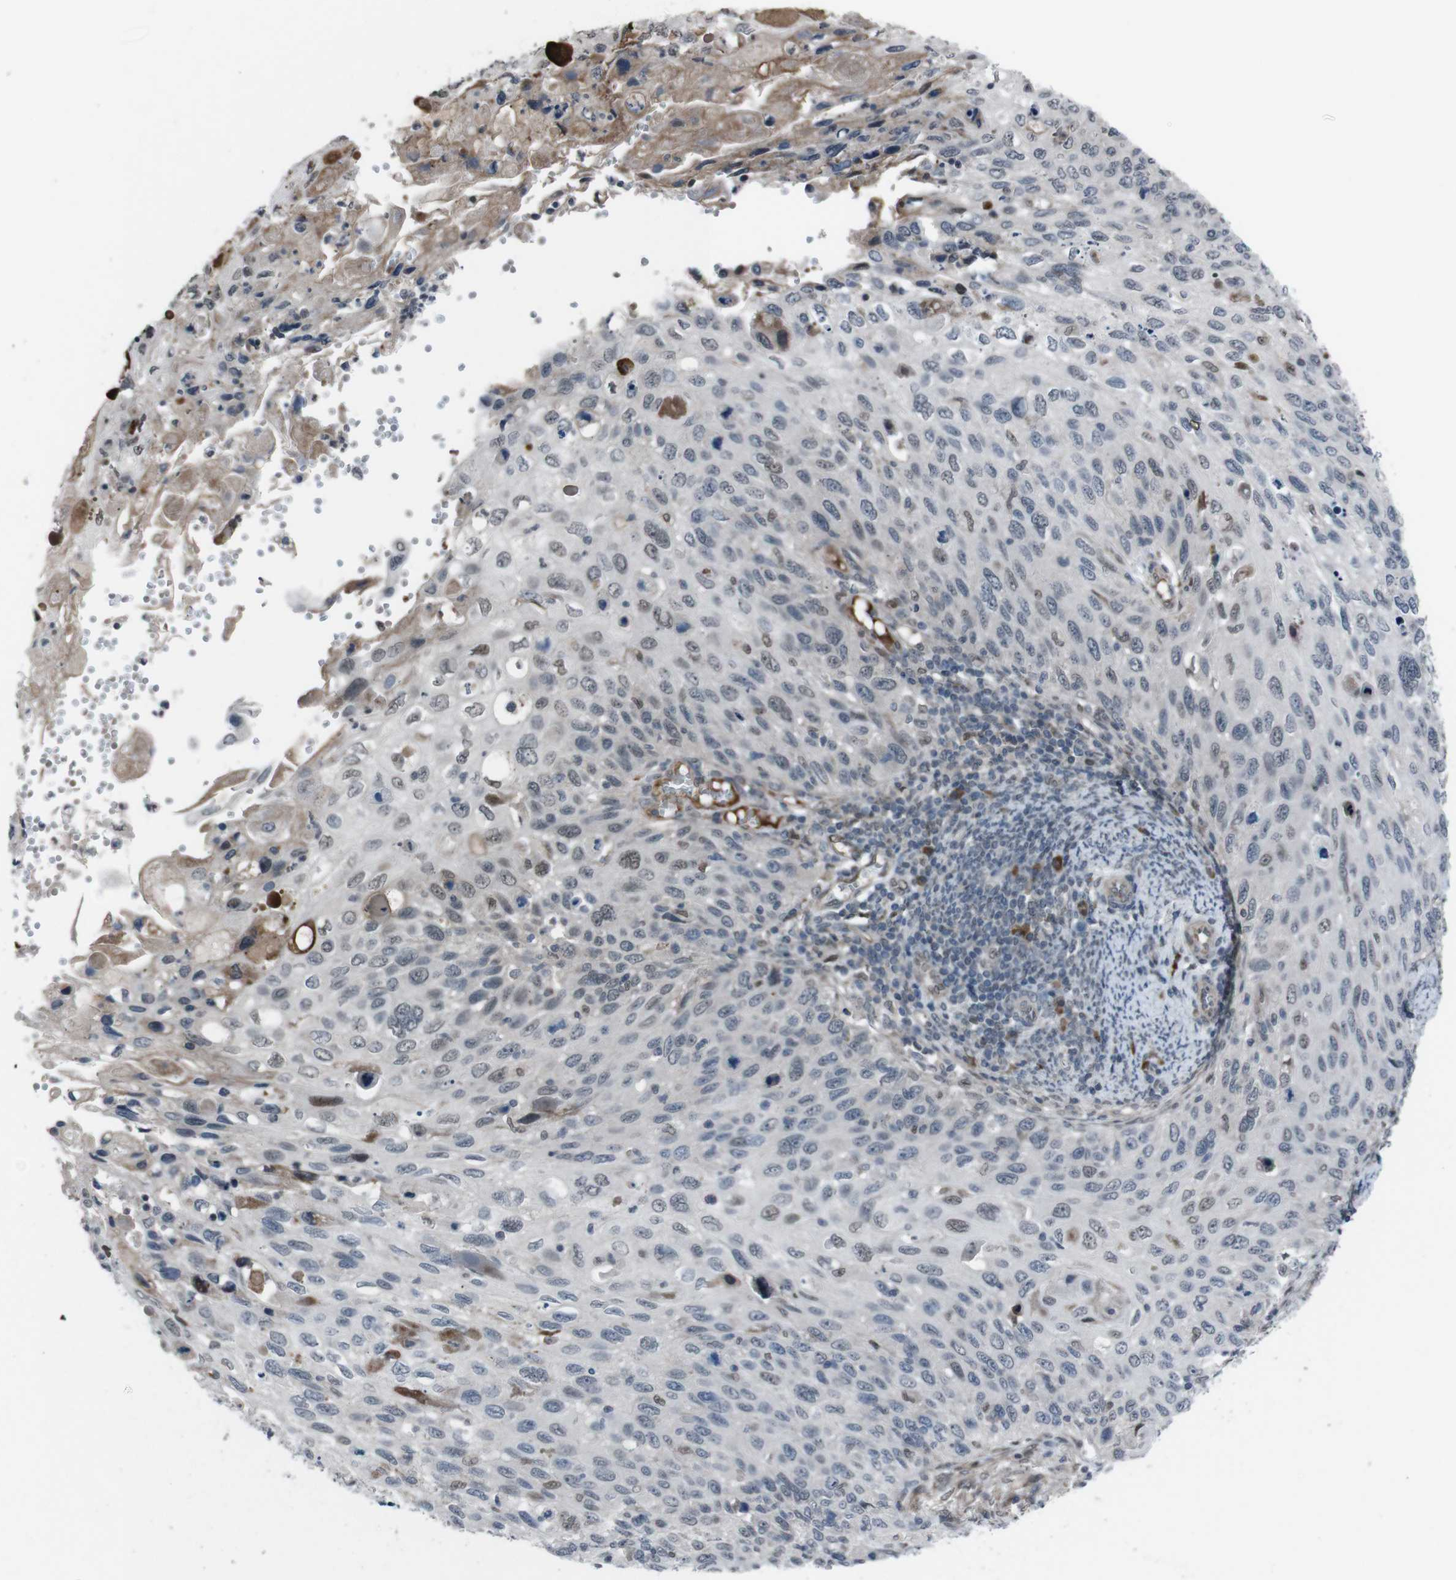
{"staining": {"intensity": "weak", "quantity": "<25%", "location": "nuclear"}, "tissue": "cervical cancer", "cell_type": "Tumor cells", "image_type": "cancer", "snomed": [{"axis": "morphology", "description": "Squamous cell carcinoma, NOS"}, {"axis": "topography", "description": "Cervix"}], "caption": "IHC image of neoplastic tissue: squamous cell carcinoma (cervical) stained with DAB shows no significant protein staining in tumor cells. Nuclei are stained in blue.", "gene": "SS18L1", "patient": {"sex": "female", "age": 70}}